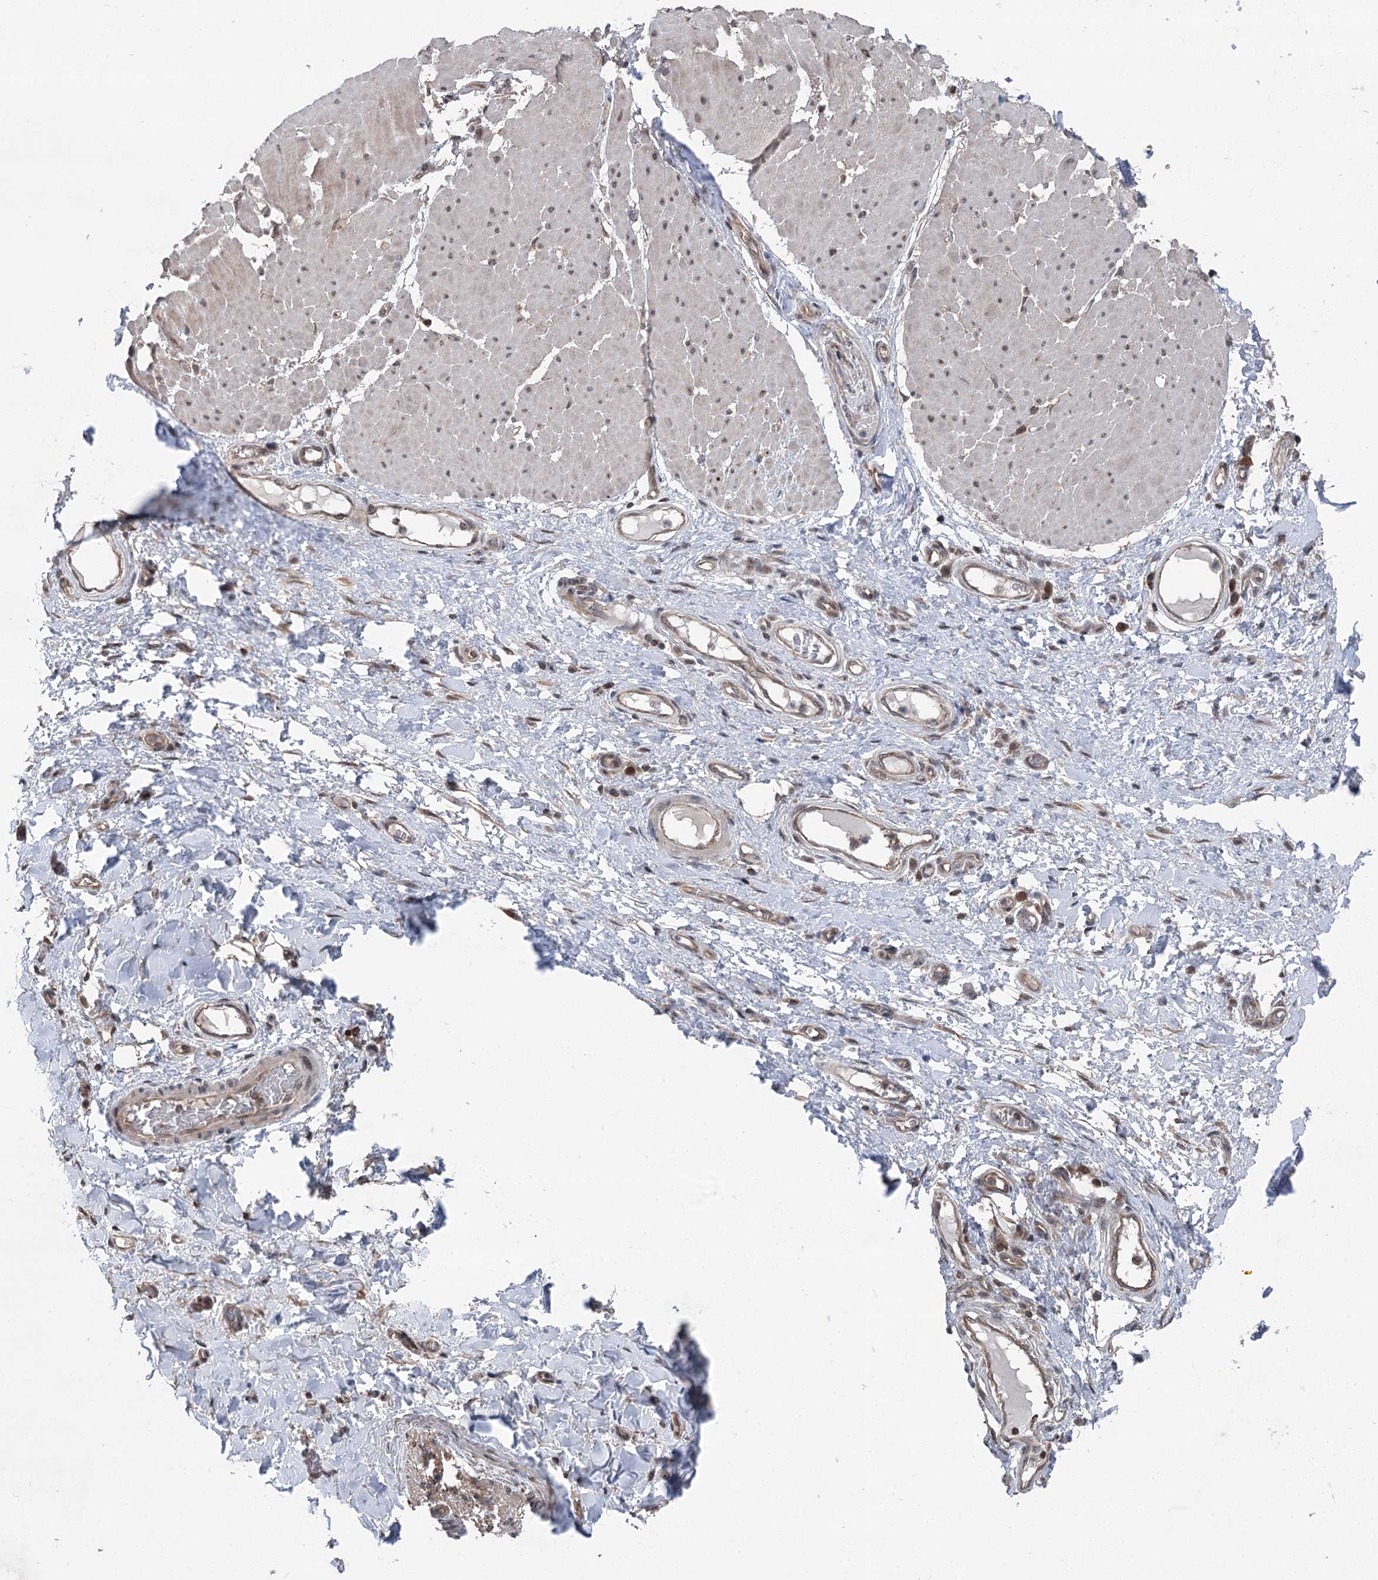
{"staining": {"intensity": "weak", "quantity": ">75%", "location": "cytoplasmic/membranous"}, "tissue": "adipose tissue", "cell_type": "Adipocytes", "image_type": "normal", "snomed": [{"axis": "morphology", "description": "Normal tissue, NOS"}, {"axis": "morphology", "description": "Adenocarcinoma, NOS"}, {"axis": "topography", "description": "Esophagus"}, {"axis": "topography", "description": "Stomach, upper"}, {"axis": "topography", "description": "Peripheral nerve tissue"}], "caption": "Human adipose tissue stained for a protein (brown) displays weak cytoplasmic/membranous positive expression in approximately >75% of adipocytes.", "gene": "CCSER2", "patient": {"sex": "male", "age": 62}}